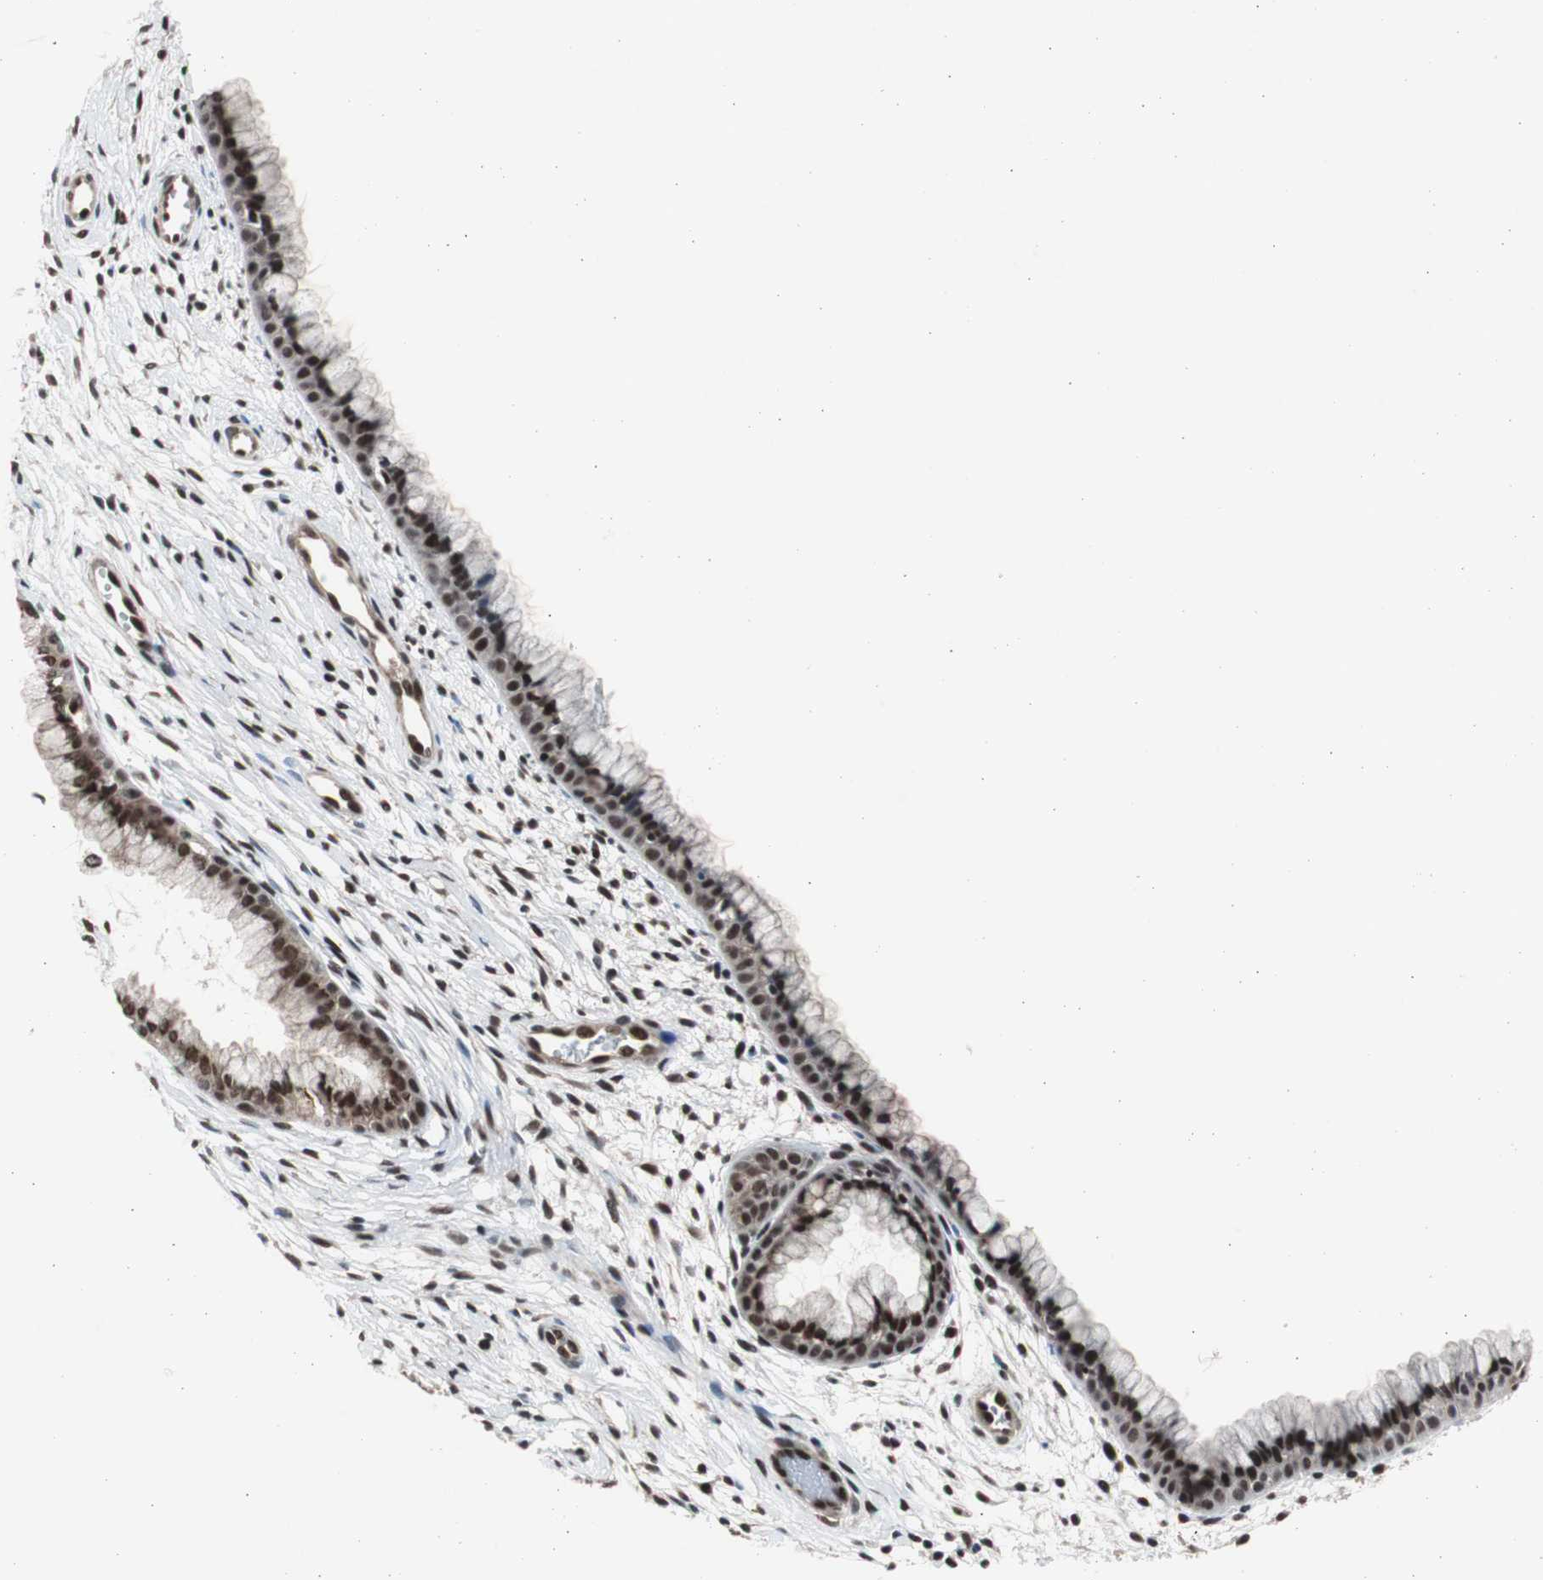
{"staining": {"intensity": "strong", "quantity": ">75%", "location": "nuclear"}, "tissue": "cervix", "cell_type": "Glandular cells", "image_type": "normal", "snomed": [{"axis": "morphology", "description": "Normal tissue, NOS"}, {"axis": "topography", "description": "Cervix"}], "caption": "A high amount of strong nuclear expression is identified in about >75% of glandular cells in normal cervix. The staining was performed using DAB (3,3'-diaminobenzidine), with brown indicating positive protein expression. Nuclei are stained blue with hematoxylin.", "gene": "RPA1", "patient": {"sex": "female", "age": 39}}